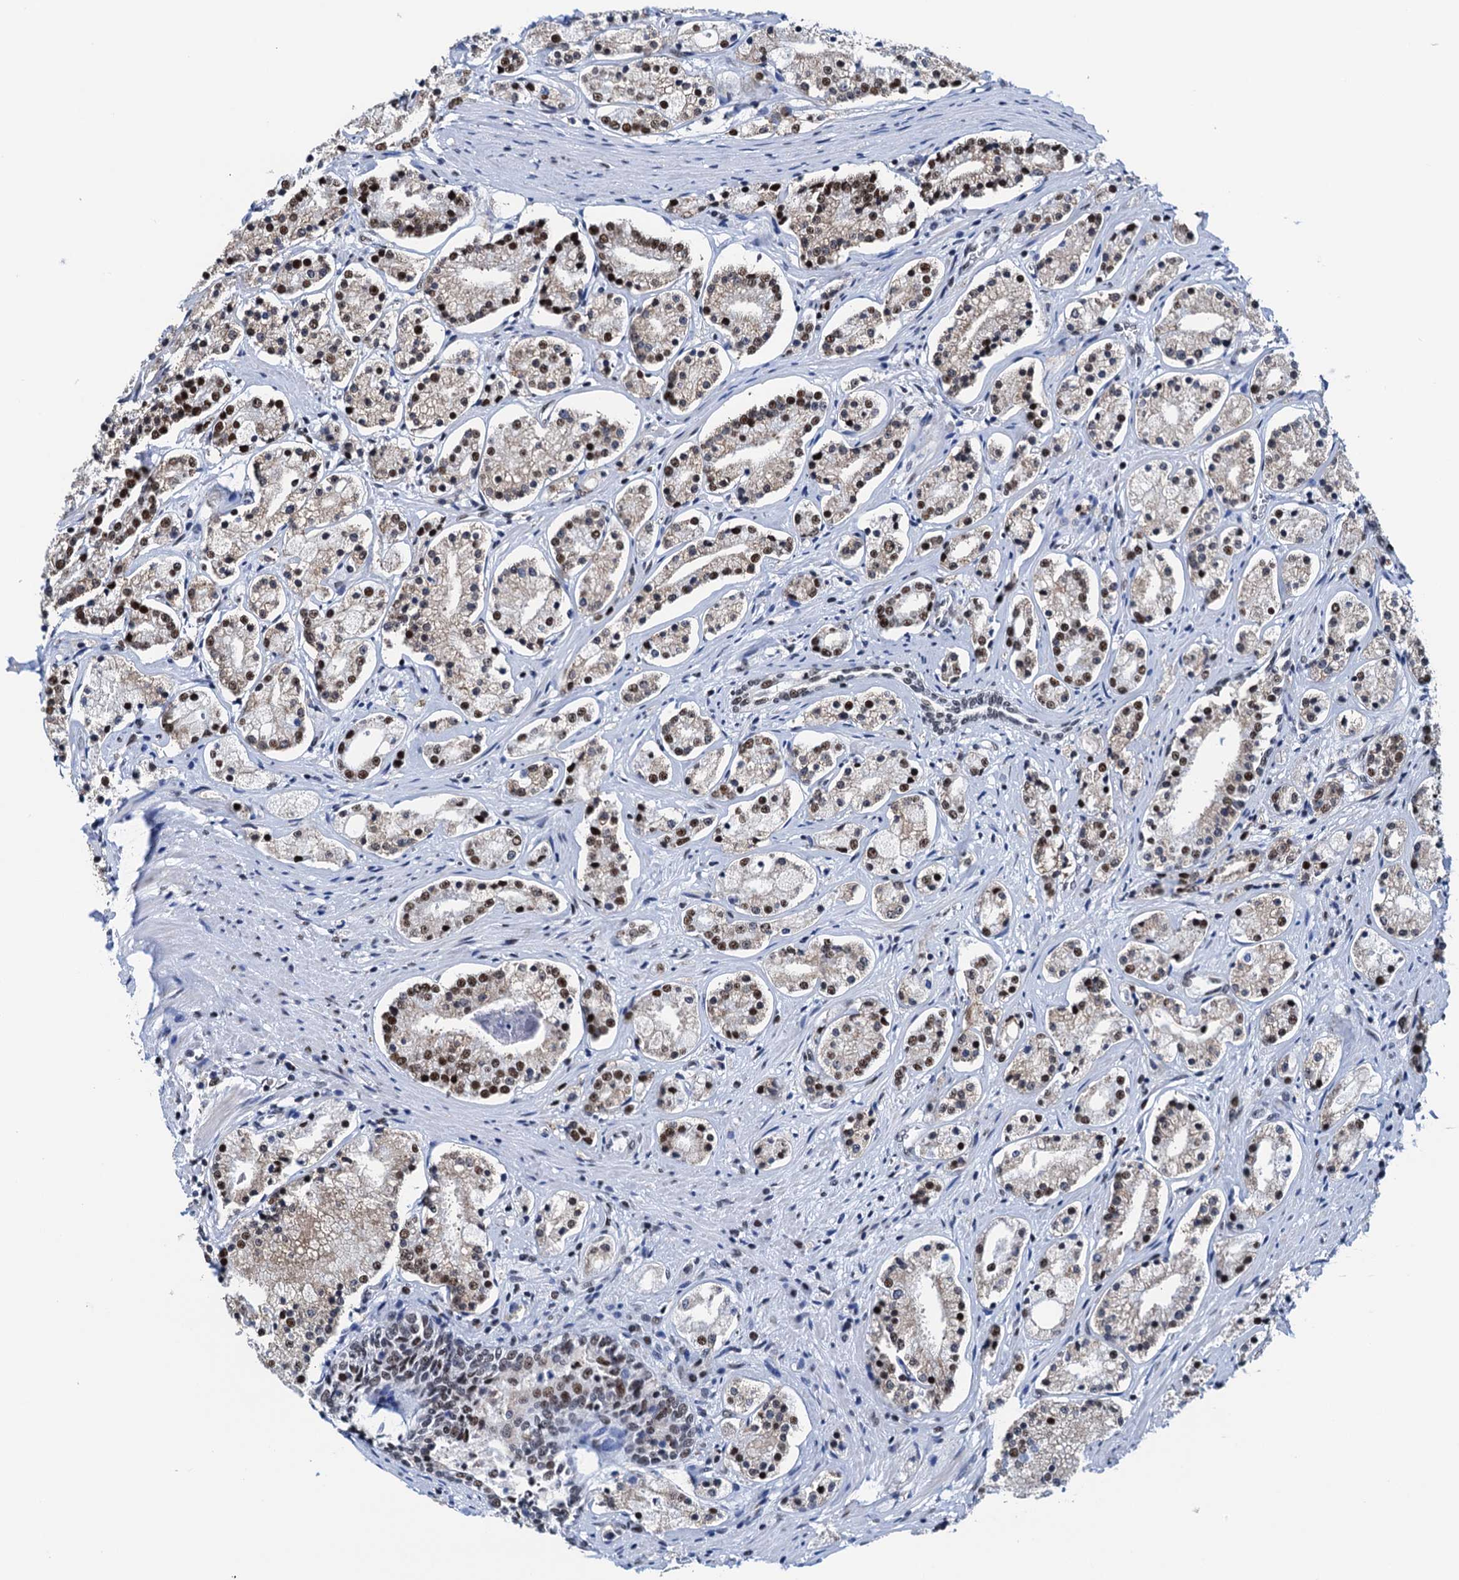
{"staining": {"intensity": "strong", "quantity": "25%-75%", "location": "nuclear"}, "tissue": "prostate cancer", "cell_type": "Tumor cells", "image_type": "cancer", "snomed": [{"axis": "morphology", "description": "Adenocarcinoma, High grade"}, {"axis": "topography", "description": "Prostate"}], "caption": "Immunohistochemistry (IHC) (DAB (3,3'-diaminobenzidine)) staining of human high-grade adenocarcinoma (prostate) exhibits strong nuclear protein expression in approximately 25%-75% of tumor cells. Using DAB (brown) and hematoxylin (blue) stains, captured at high magnification using brightfield microscopy.", "gene": "SLTM", "patient": {"sex": "male", "age": 69}}